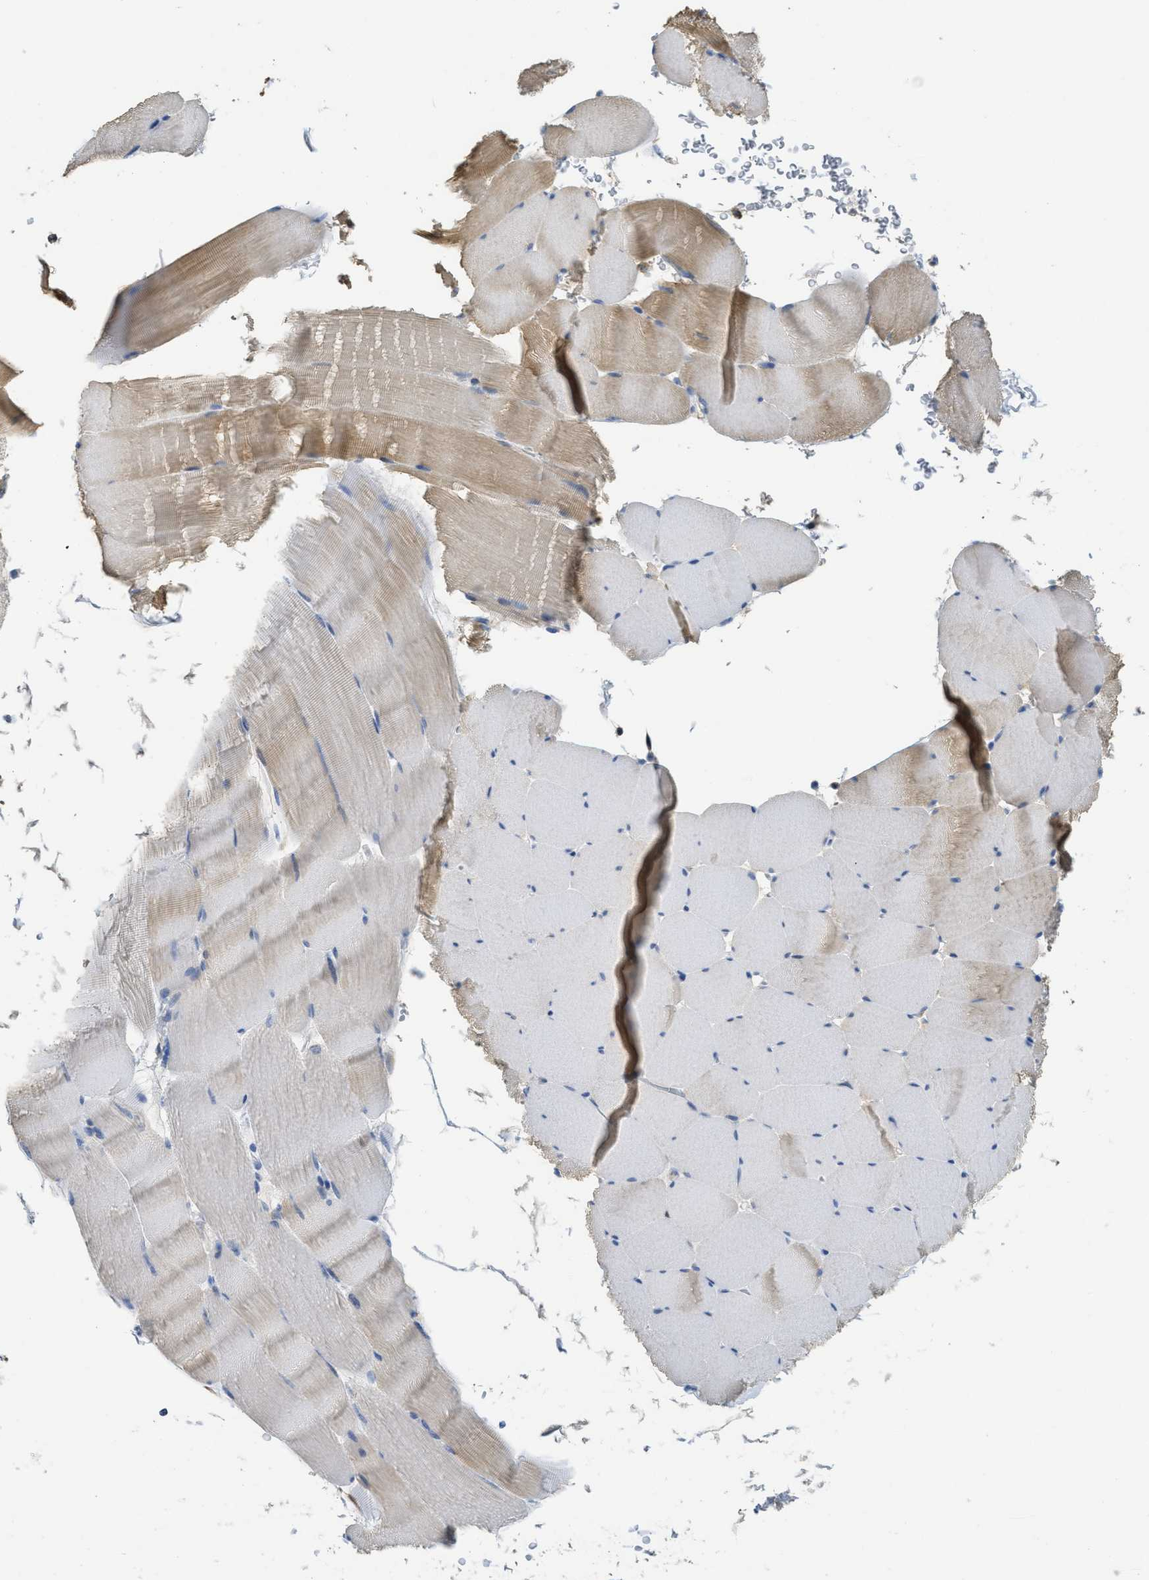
{"staining": {"intensity": "moderate", "quantity": "<25%", "location": "cytoplasmic/membranous"}, "tissue": "skeletal muscle", "cell_type": "Myocytes", "image_type": "normal", "snomed": [{"axis": "morphology", "description": "Normal tissue, NOS"}, {"axis": "topography", "description": "Skeletal muscle"}], "caption": "Immunohistochemistry histopathology image of normal skeletal muscle stained for a protein (brown), which reveals low levels of moderate cytoplasmic/membranous staining in about <25% of myocytes.", "gene": "SFXN2", "patient": {"sex": "male", "age": 62}}